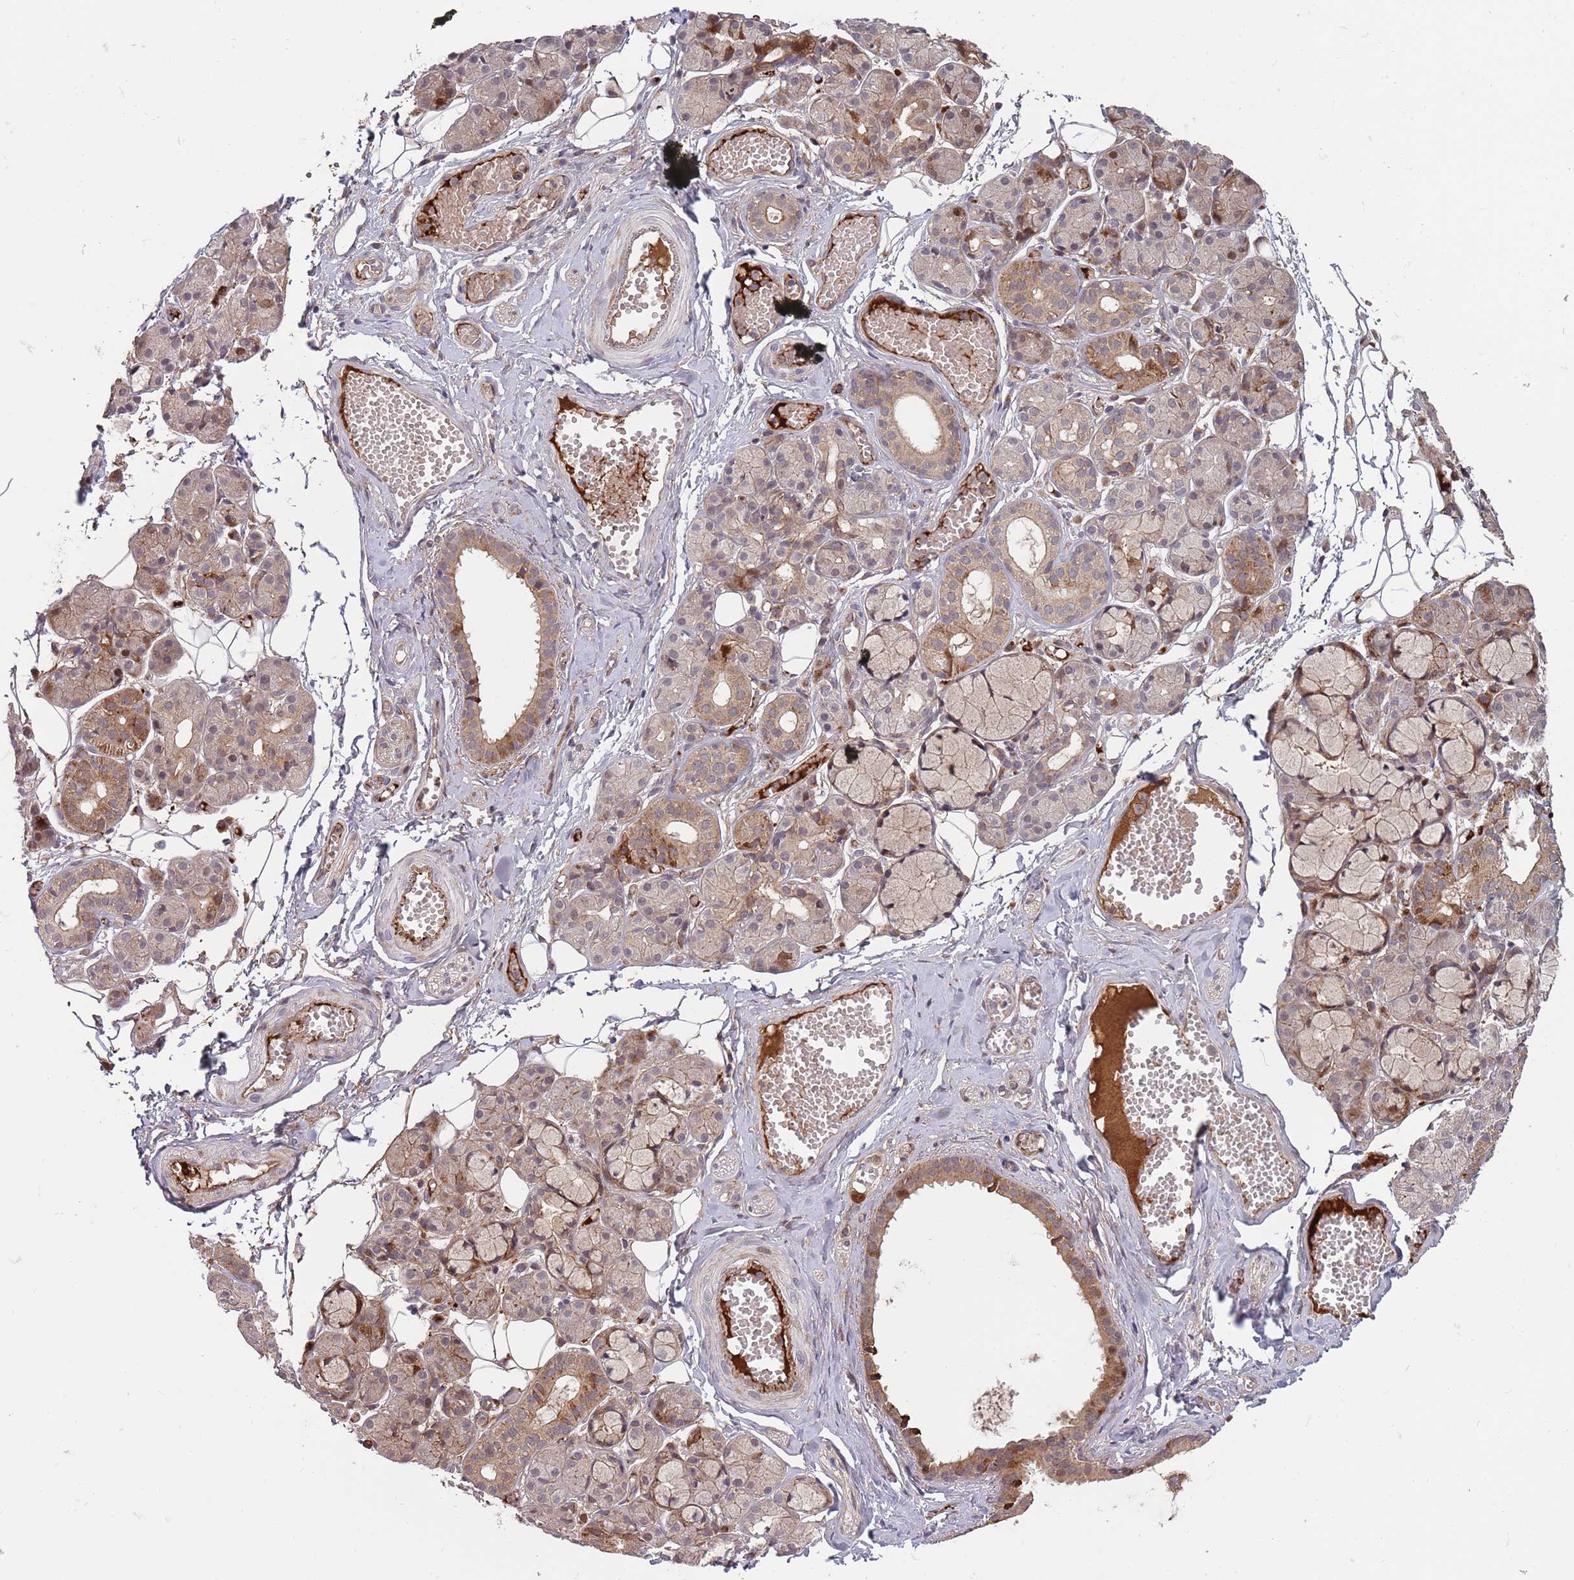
{"staining": {"intensity": "moderate", "quantity": ">75%", "location": "cytoplasmic/membranous,nuclear"}, "tissue": "salivary gland", "cell_type": "Glandular cells", "image_type": "normal", "snomed": [{"axis": "morphology", "description": "Normal tissue, NOS"}, {"axis": "topography", "description": "Salivary gland"}], "caption": "A brown stain shows moderate cytoplasmic/membranous,nuclear expression of a protein in glandular cells of normal human salivary gland.", "gene": "NT5DC4", "patient": {"sex": "male", "age": 63}}